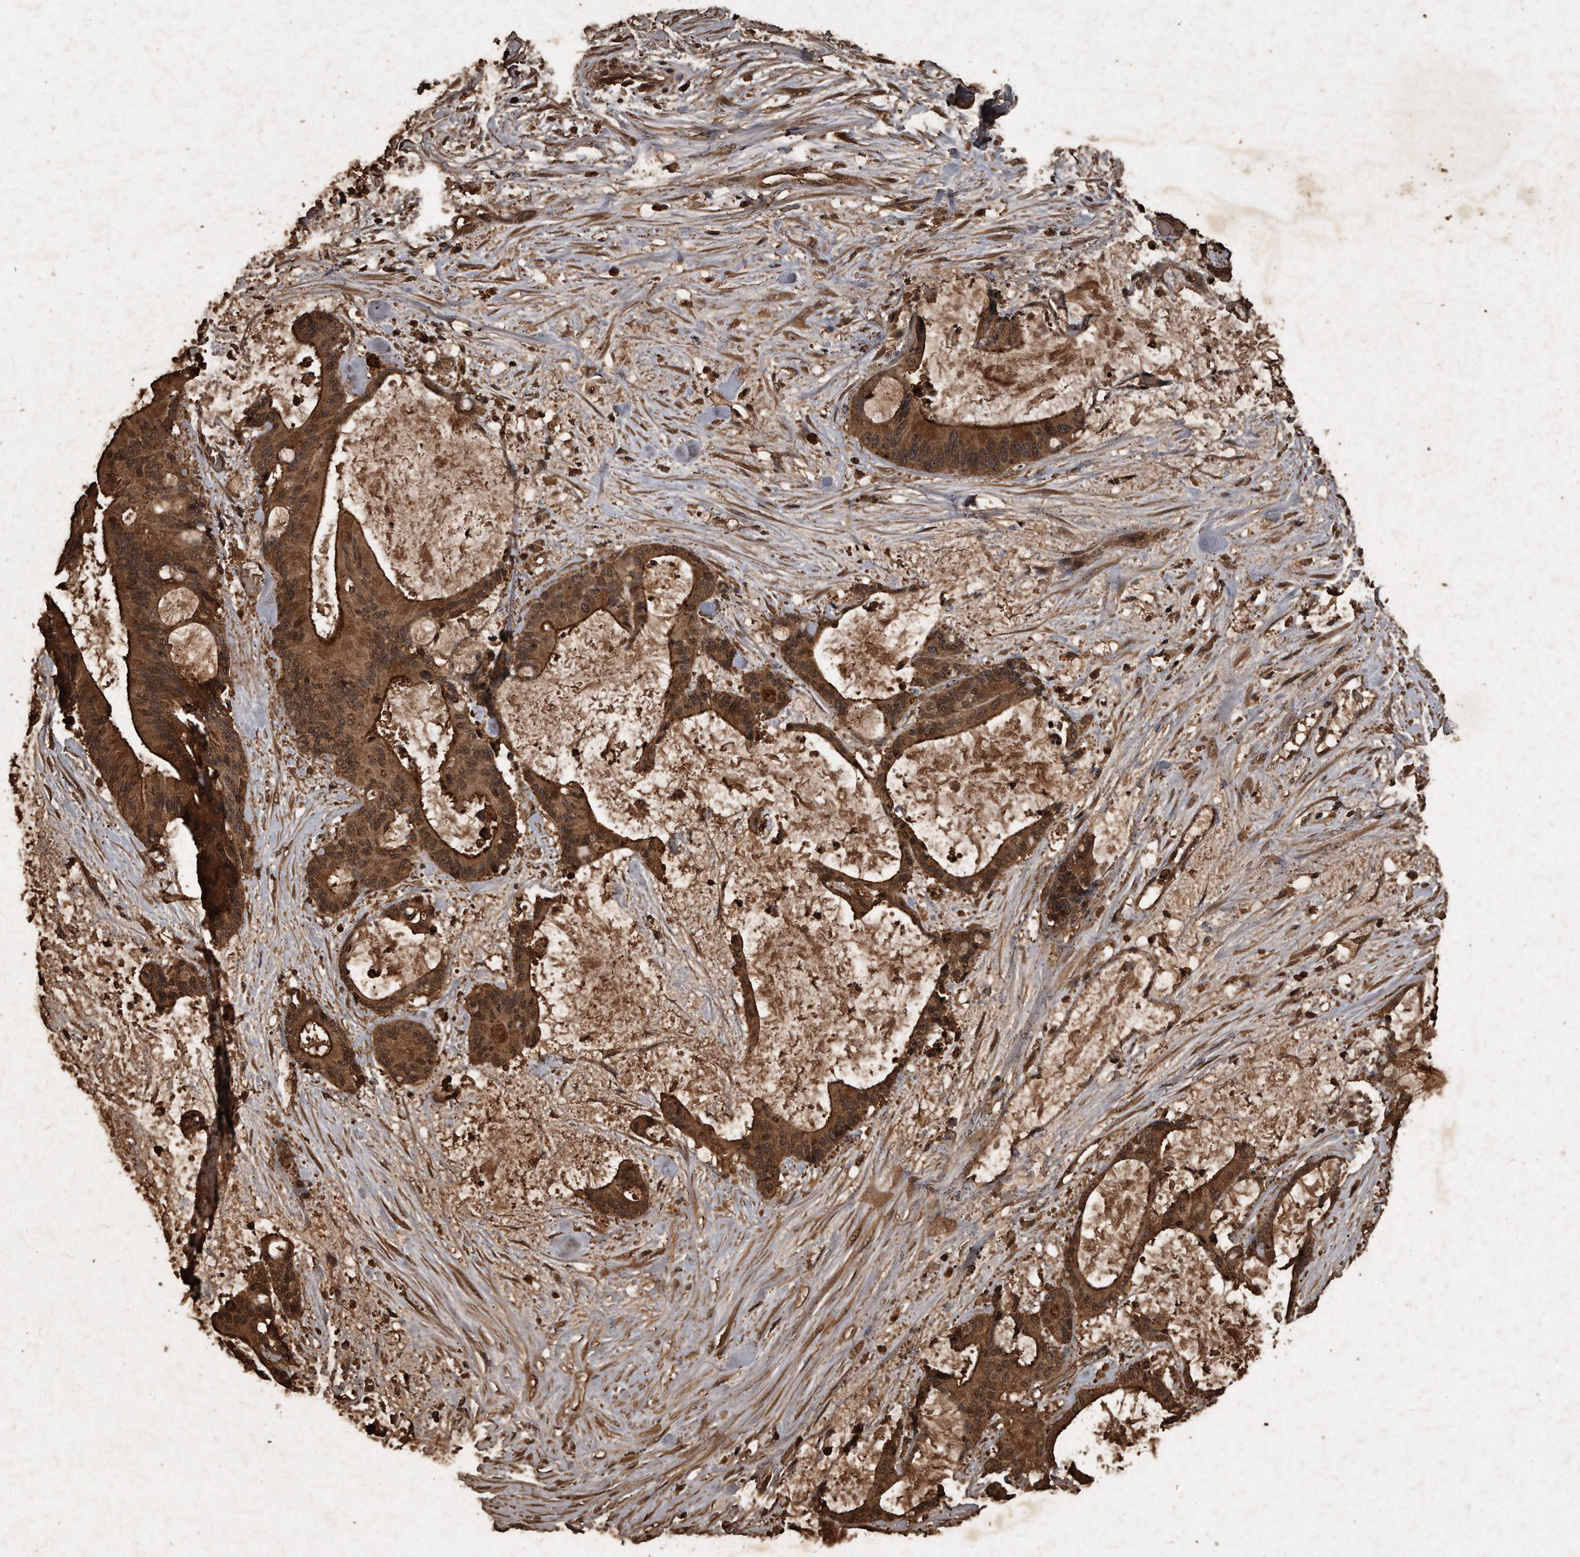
{"staining": {"intensity": "strong", "quantity": ">75%", "location": "cytoplasmic/membranous"}, "tissue": "liver cancer", "cell_type": "Tumor cells", "image_type": "cancer", "snomed": [{"axis": "morphology", "description": "Cholangiocarcinoma"}, {"axis": "topography", "description": "Liver"}], "caption": "A histopathology image showing strong cytoplasmic/membranous expression in about >75% of tumor cells in liver cholangiocarcinoma, as visualized by brown immunohistochemical staining.", "gene": "CFLAR", "patient": {"sex": "female", "age": 73}}